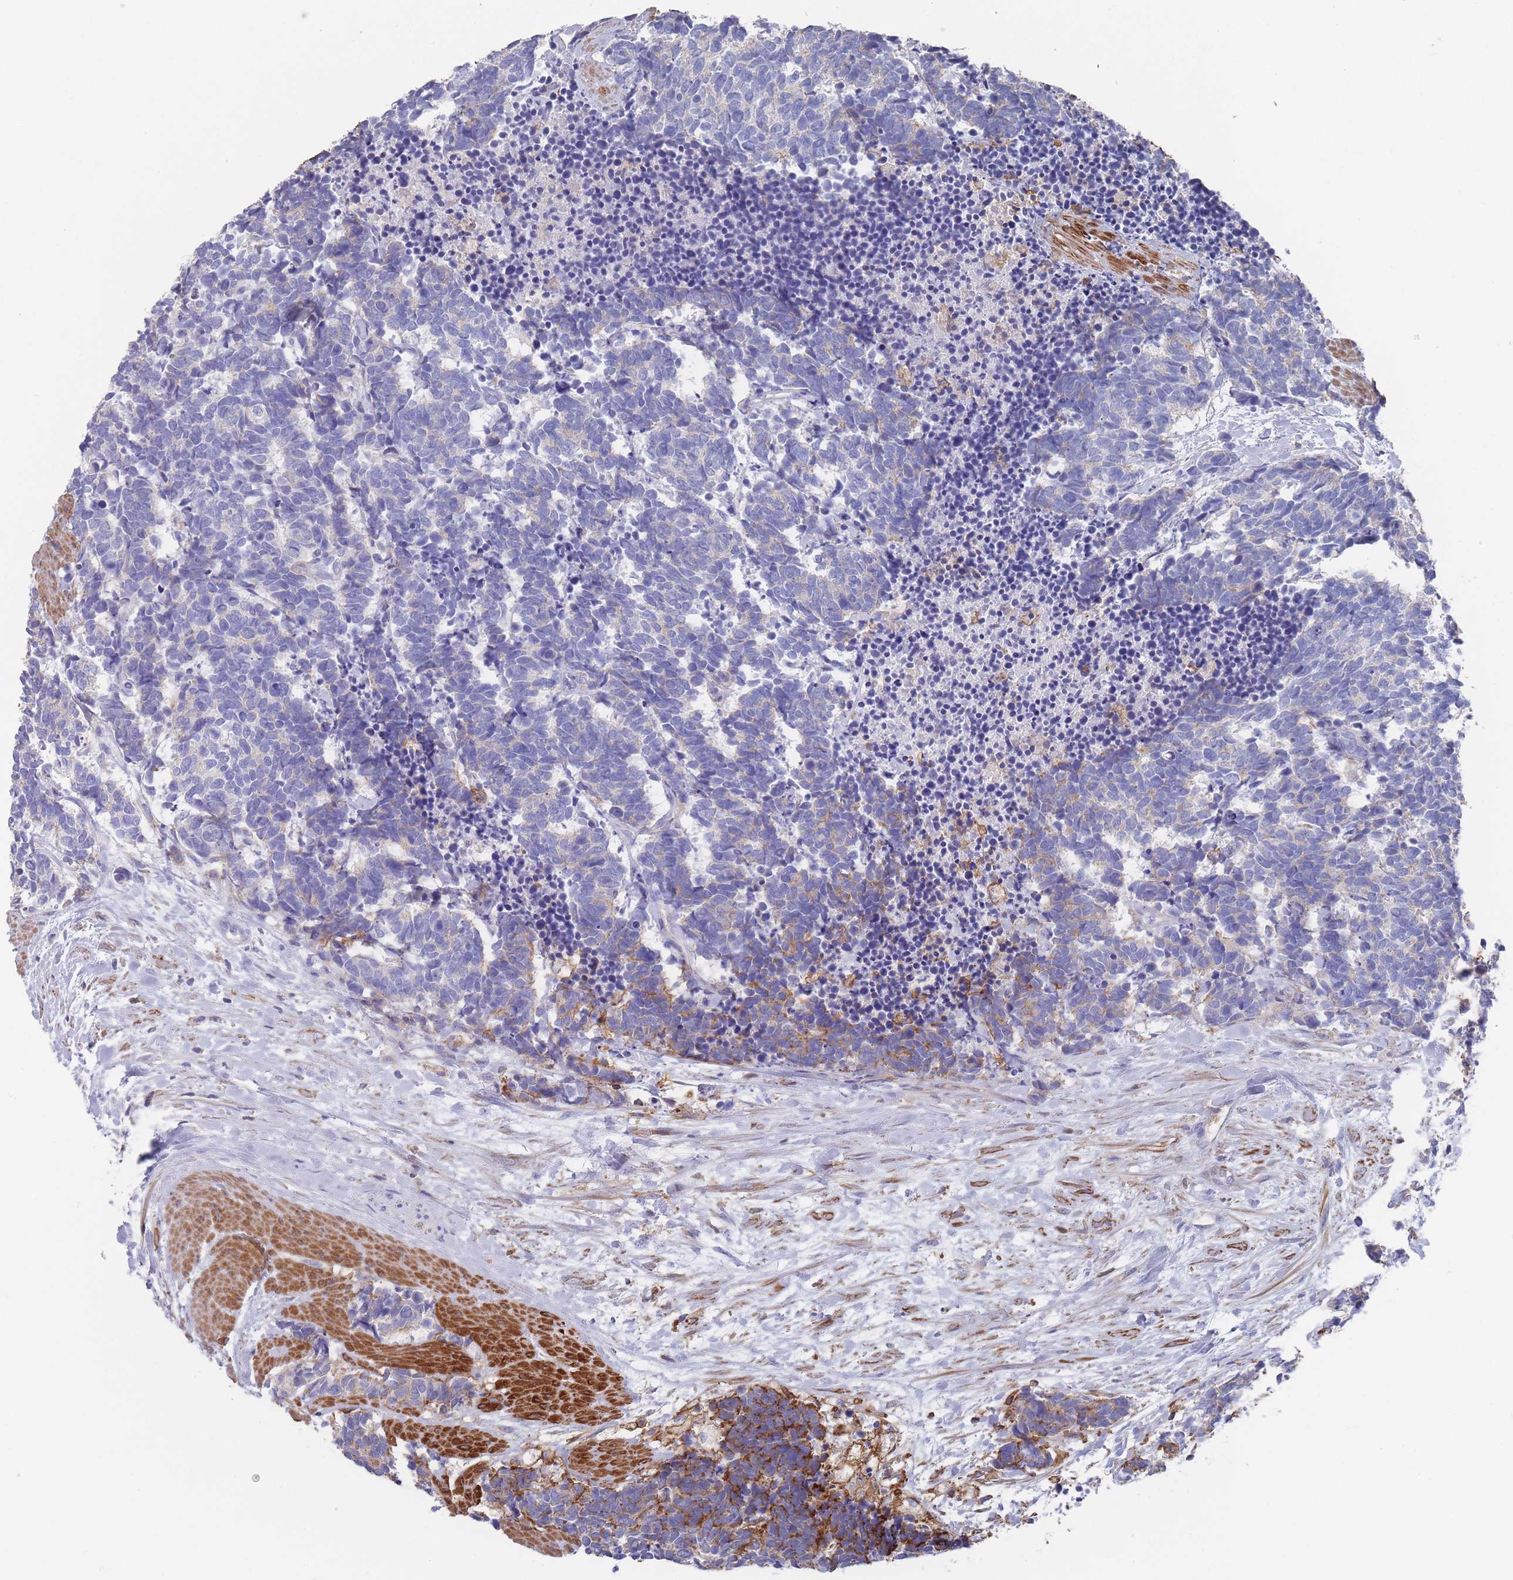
{"staining": {"intensity": "weak", "quantity": "<25%", "location": "cytoplasmic/membranous"}, "tissue": "carcinoid", "cell_type": "Tumor cells", "image_type": "cancer", "snomed": [{"axis": "morphology", "description": "Carcinoma, NOS"}, {"axis": "morphology", "description": "Carcinoid, malignant, NOS"}, {"axis": "topography", "description": "Prostate"}], "caption": "Tumor cells are negative for brown protein staining in carcinoma.", "gene": "SCCPDH", "patient": {"sex": "male", "age": 57}}